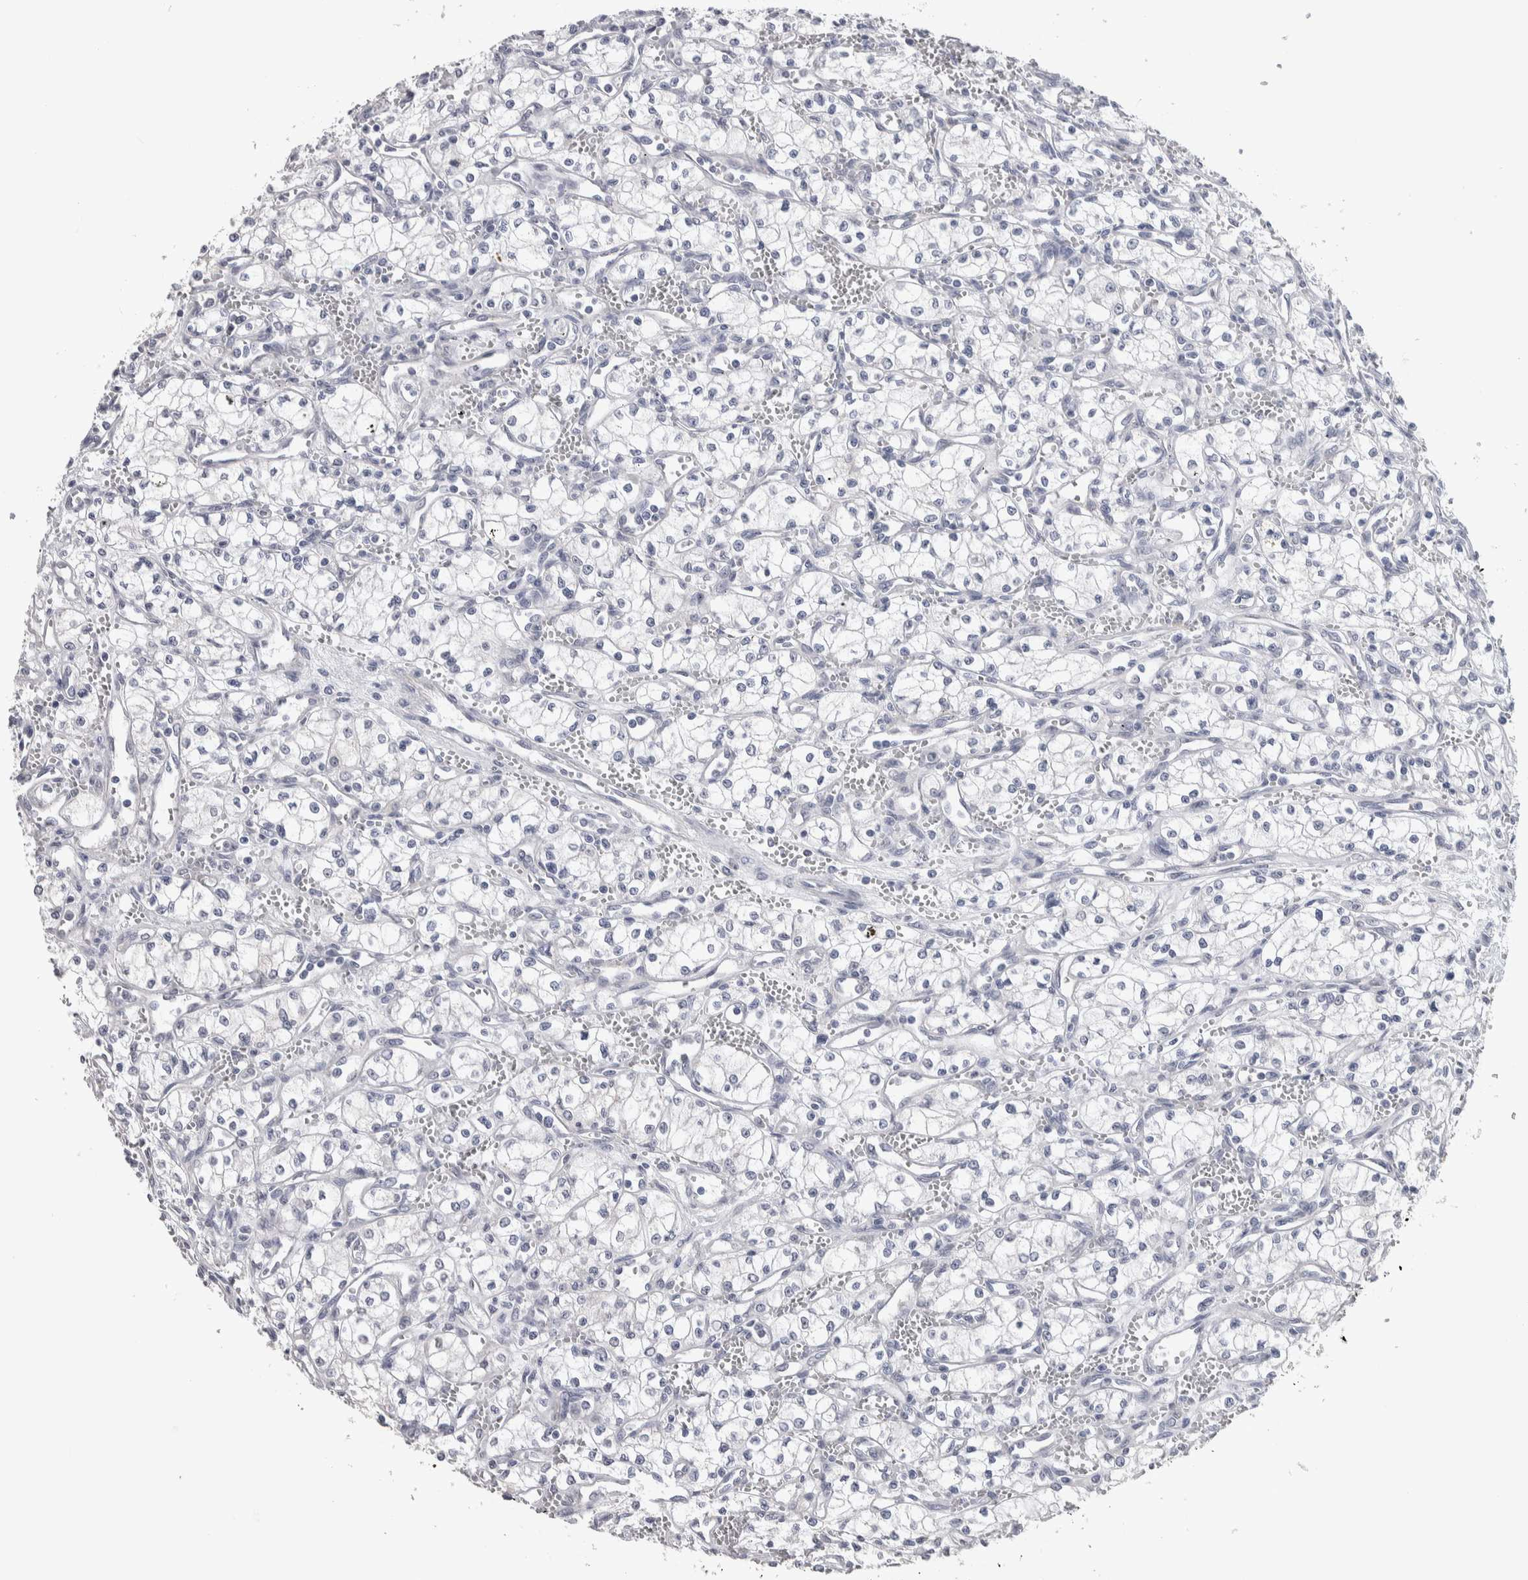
{"staining": {"intensity": "negative", "quantity": "none", "location": "none"}, "tissue": "renal cancer", "cell_type": "Tumor cells", "image_type": "cancer", "snomed": [{"axis": "morphology", "description": "Adenocarcinoma, NOS"}, {"axis": "topography", "description": "Kidney"}], "caption": "DAB immunohistochemical staining of human renal cancer displays no significant positivity in tumor cells.", "gene": "TMEM102", "patient": {"sex": "male", "age": 59}}